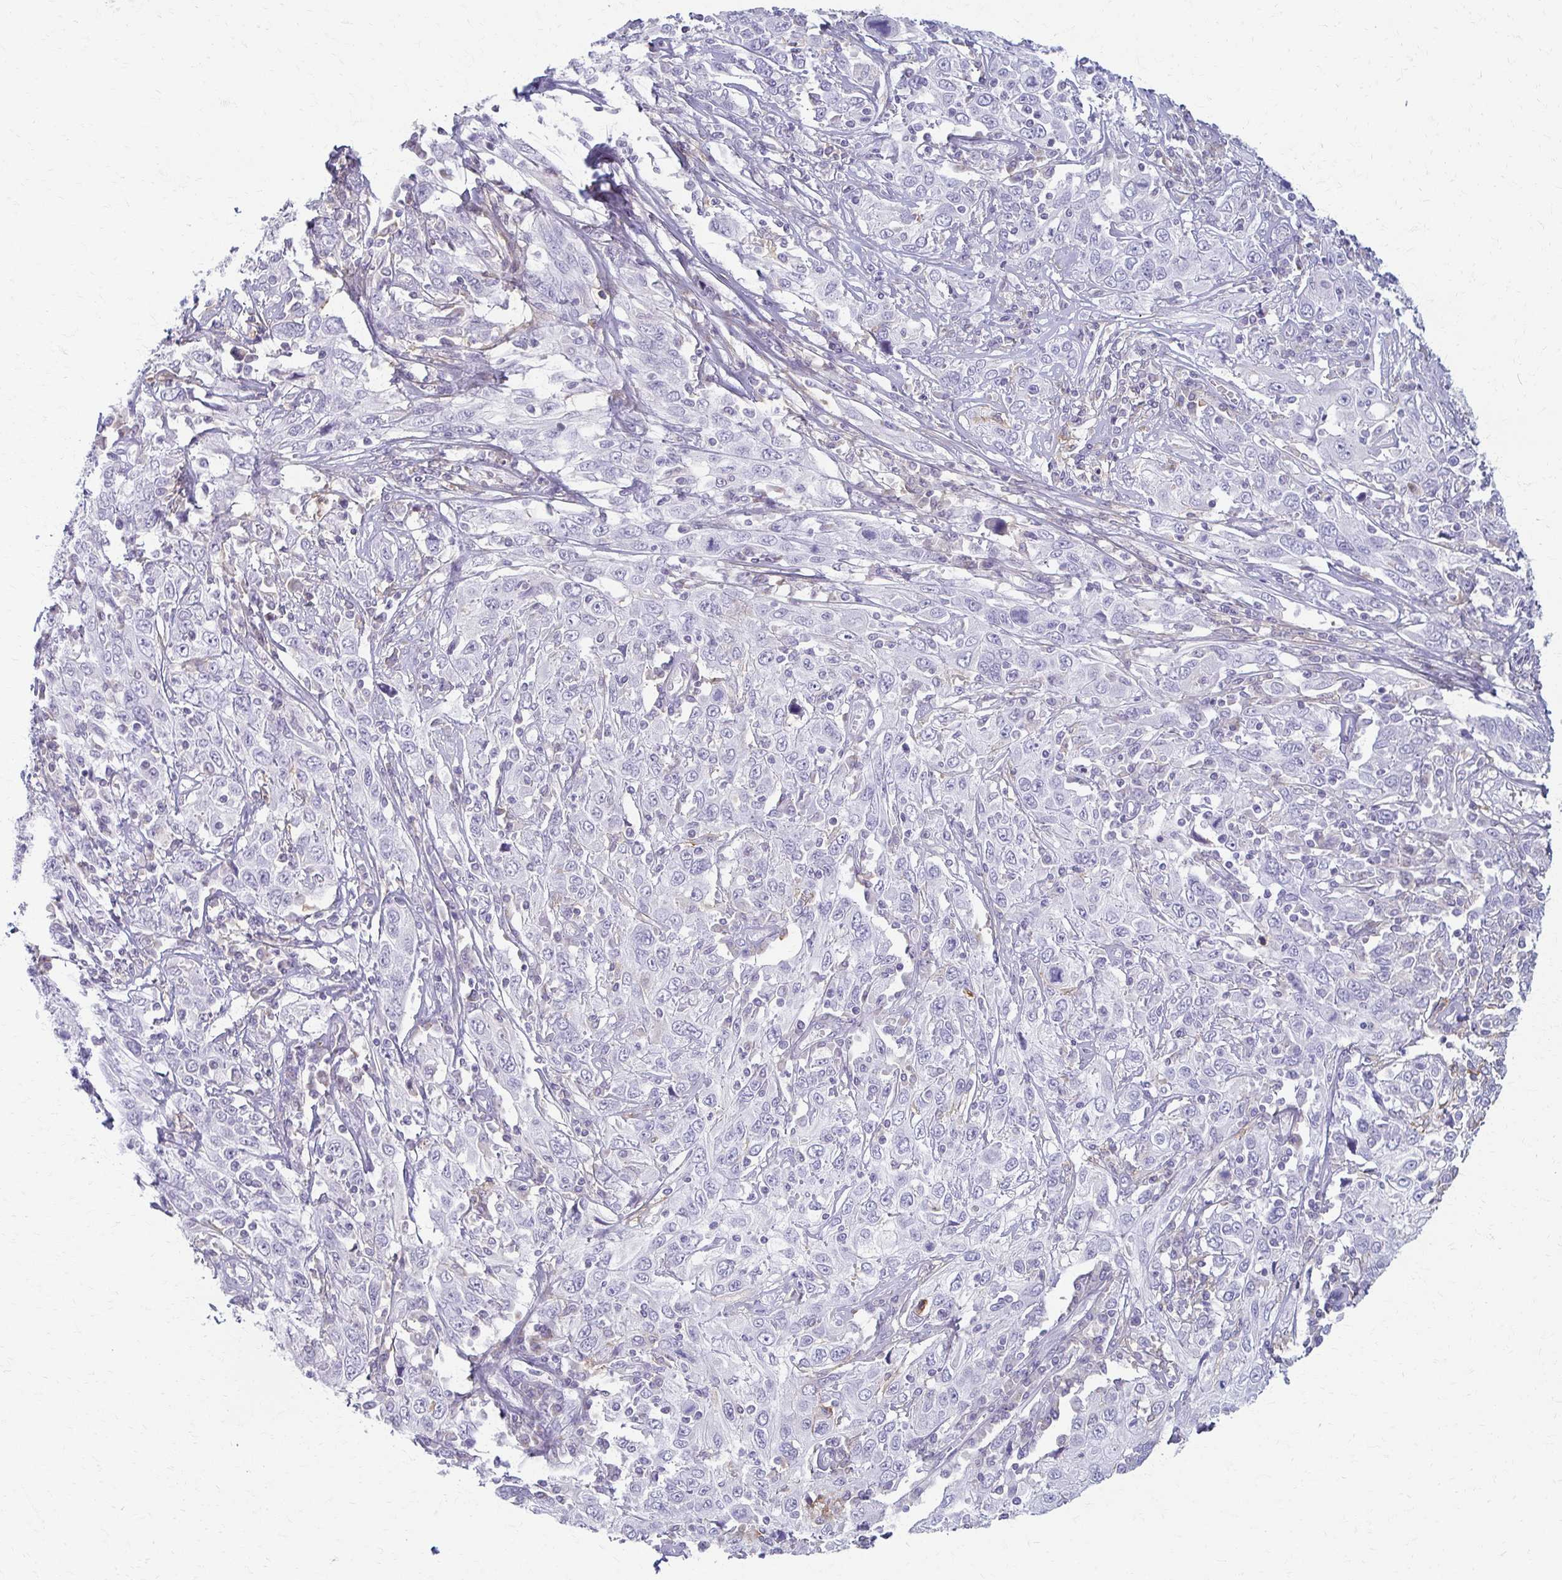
{"staining": {"intensity": "negative", "quantity": "none", "location": "none"}, "tissue": "cervical cancer", "cell_type": "Tumor cells", "image_type": "cancer", "snomed": [{"axis": "morphology", "description": "Squamous cell carcinoma, NOS"}, {"axis": "topography", "description": "Cervix"}], "caption": "This is an IHC photomicrograph of human cervical cancer. There is no staining in tumor cells.", "gene": "FCGR2B", "patient": {"sex": "female", "age": 46}}